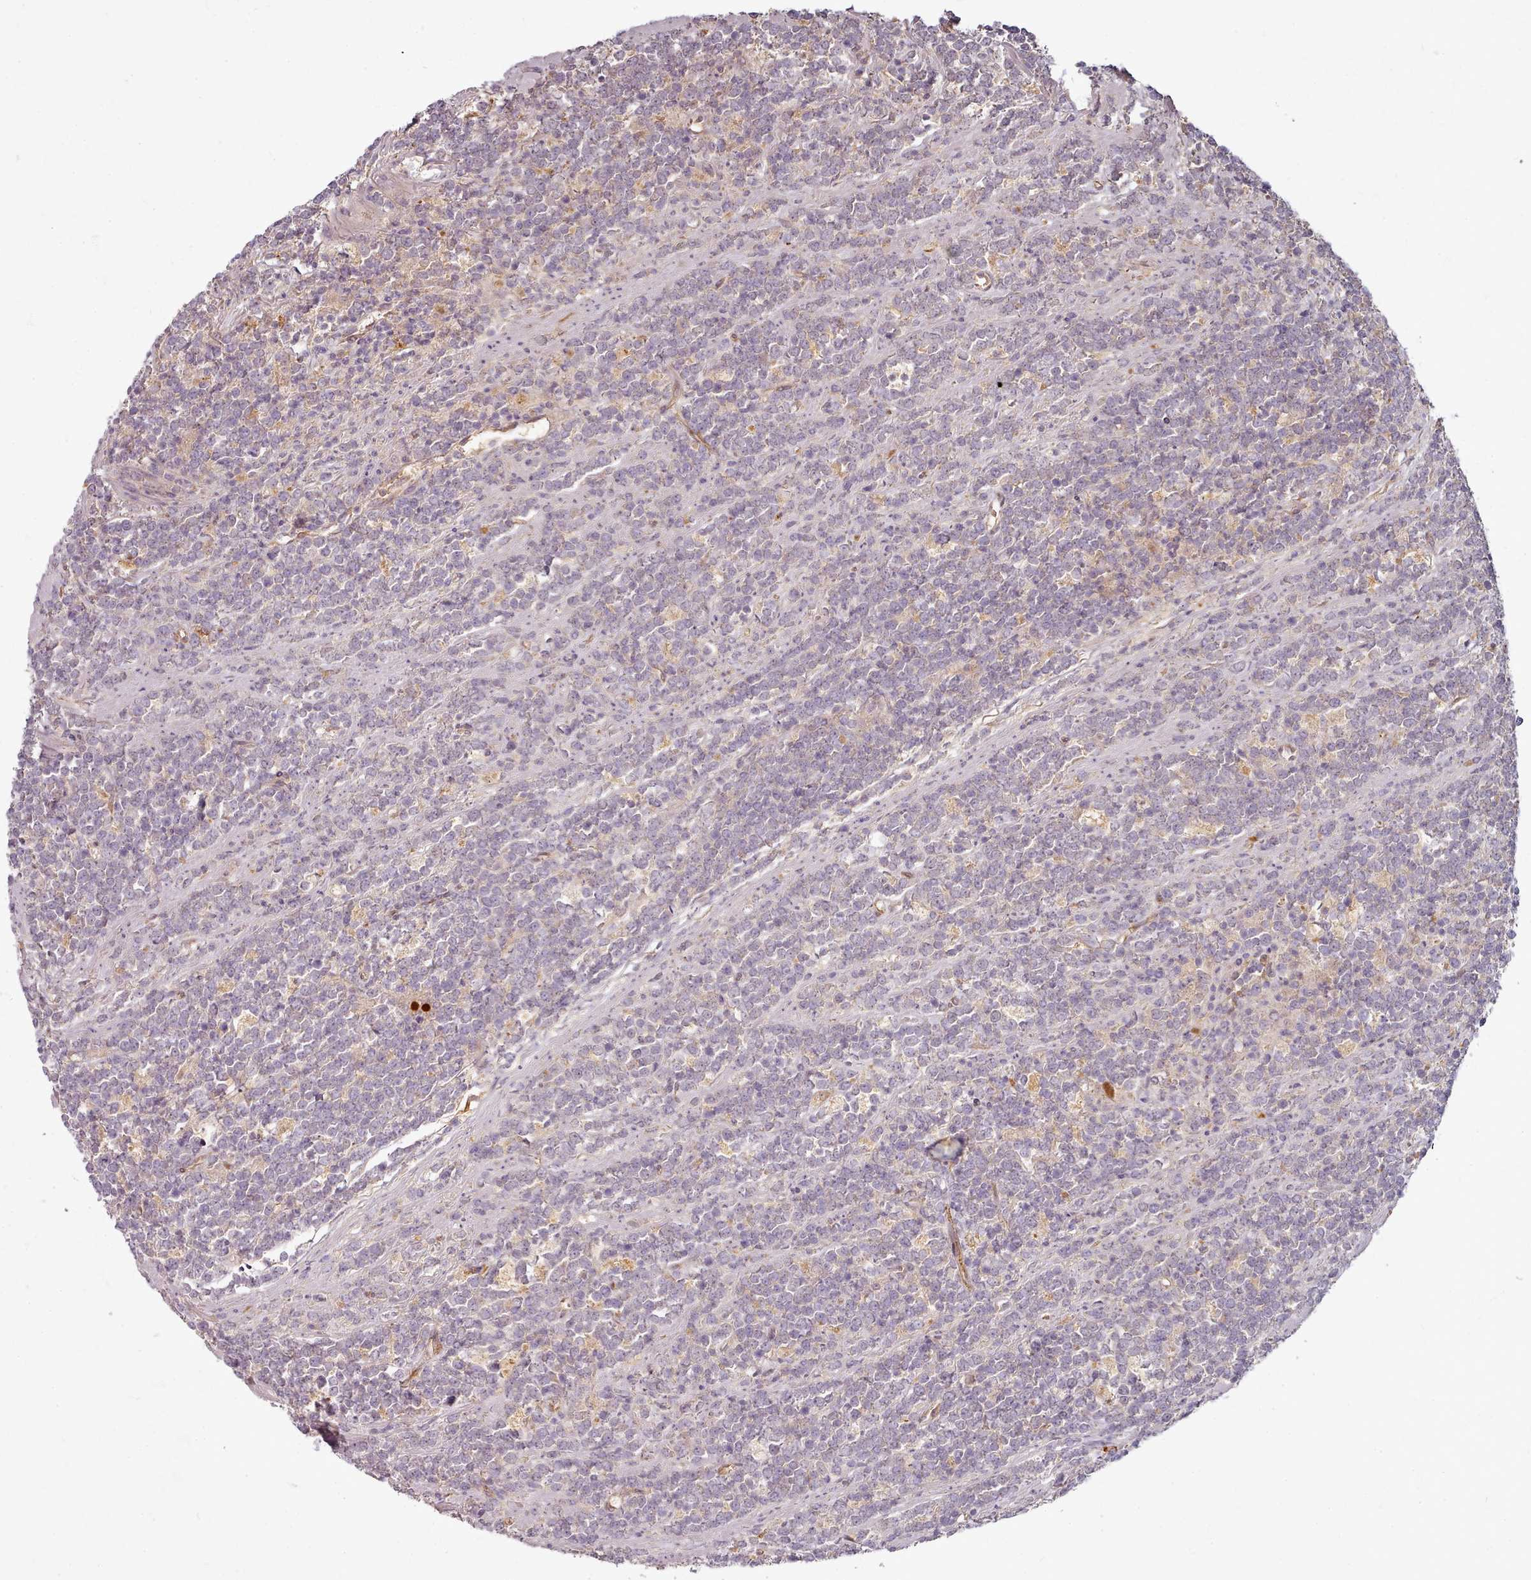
{"staining": {"intensity": "negative", "quantity": "none", "location": "none"}, "tissue": "lymphoma", "cell_type": "Tumor cells", "image_type": "cancer", "snomed": [{"axis": "morphology", "description": "Malignant lymphoma, non-Hodgkin's type, High grade"}, {"axis": "topography", "description": "Small intestine"}, {"axis": "topography", "description": "Colon"}], "caption": "Tumor cells show no significant positivity in high-grade malignant lymphoma, non-Hodgkin's type.", "gene": "C1QTNF5", "patient": {"sex": "male", "age": 8}}